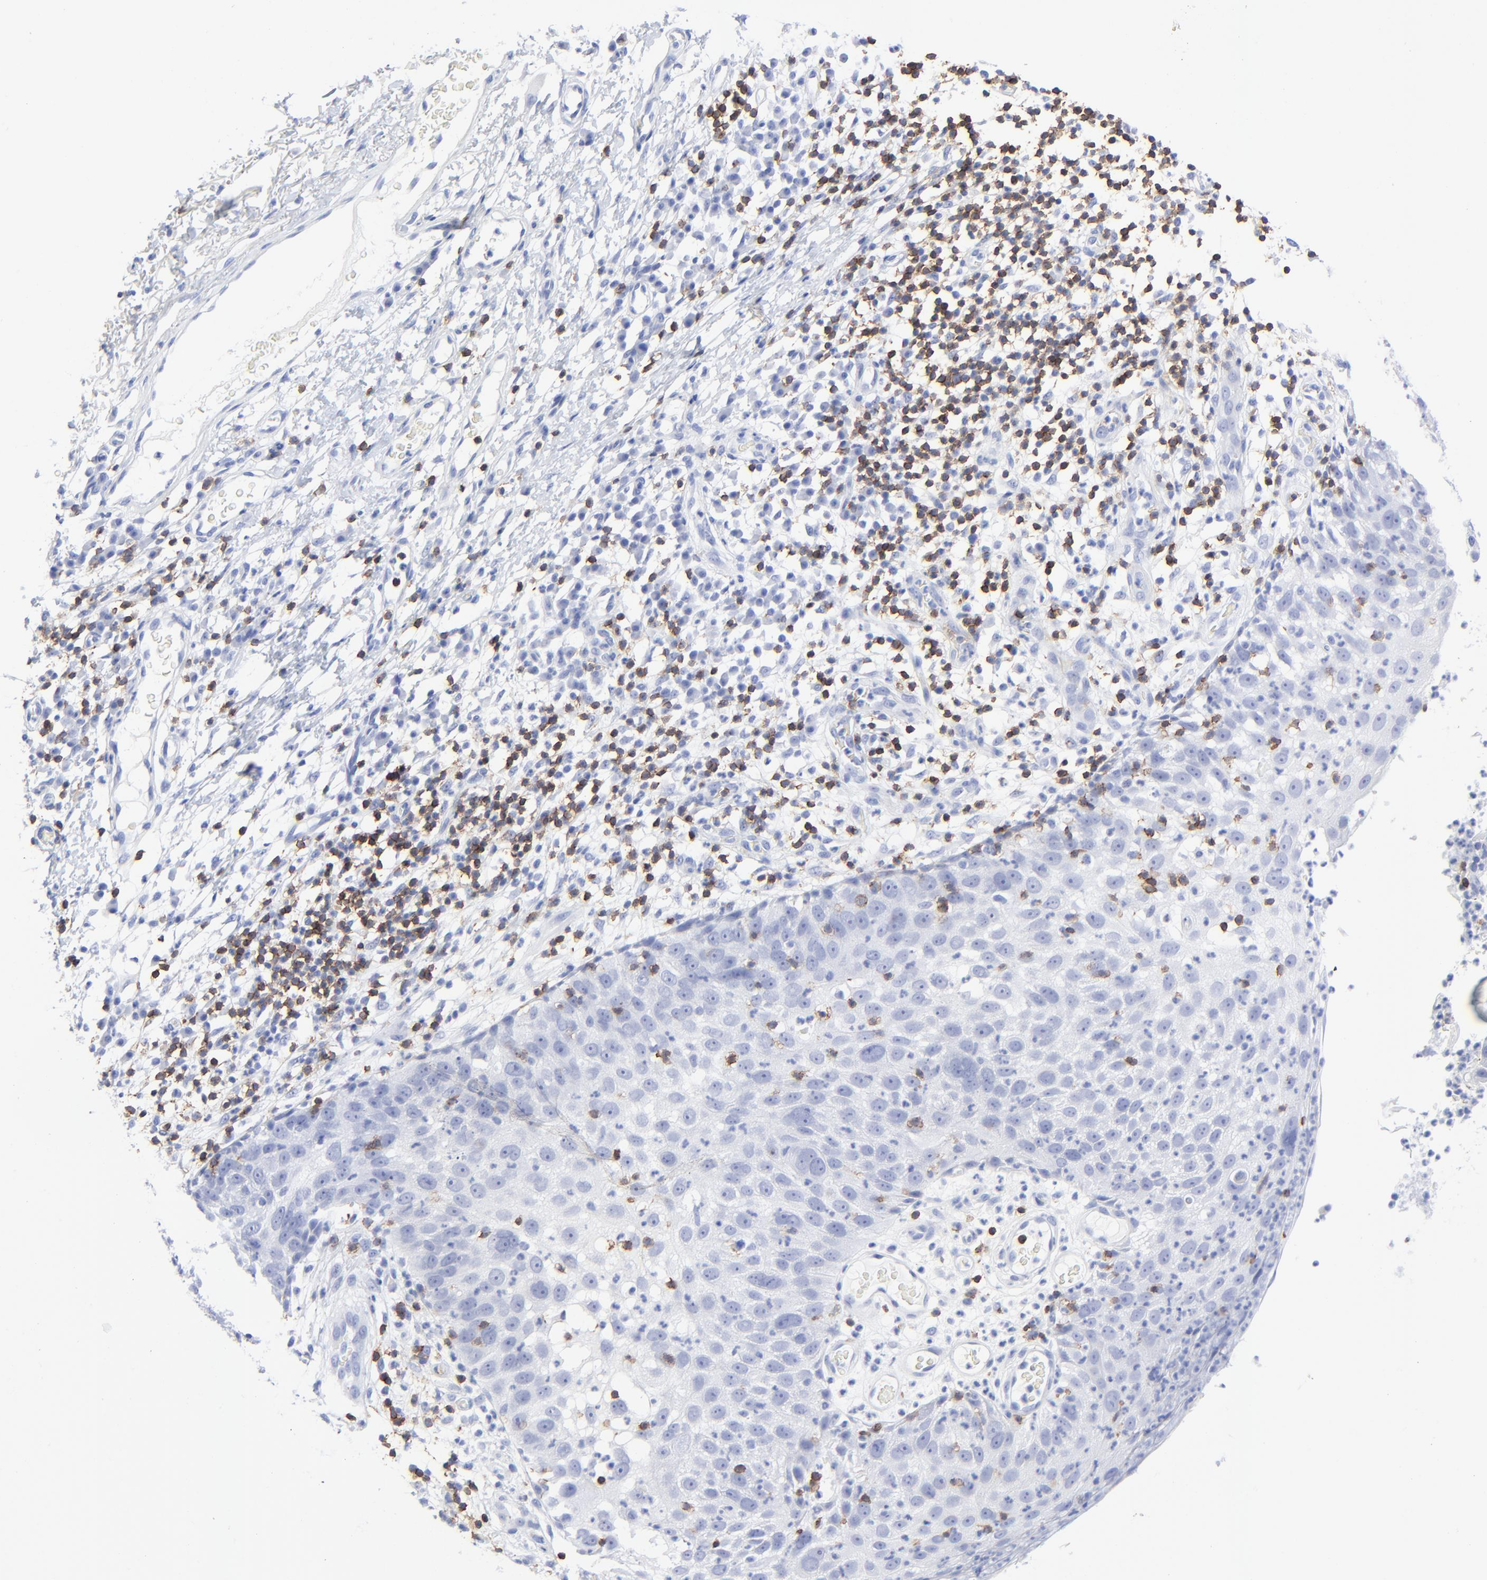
{"staining": {"intensity": "negative", "quantity": "none", "location": "none"}, "tissue": "skin cancer", "cell_type": "Tumor cells", "image_type": "cancer", "snomed": [{"axis": "morphology", "description": "Squamous cell carcinoma, NOS"}, {"axis": "topography", "description": "Skin"}], "caption": "Tumor cells are negative for protein expression in human skin cancer.", "gene": "LCK", "patient": {"sex": "male", "age": 87}}